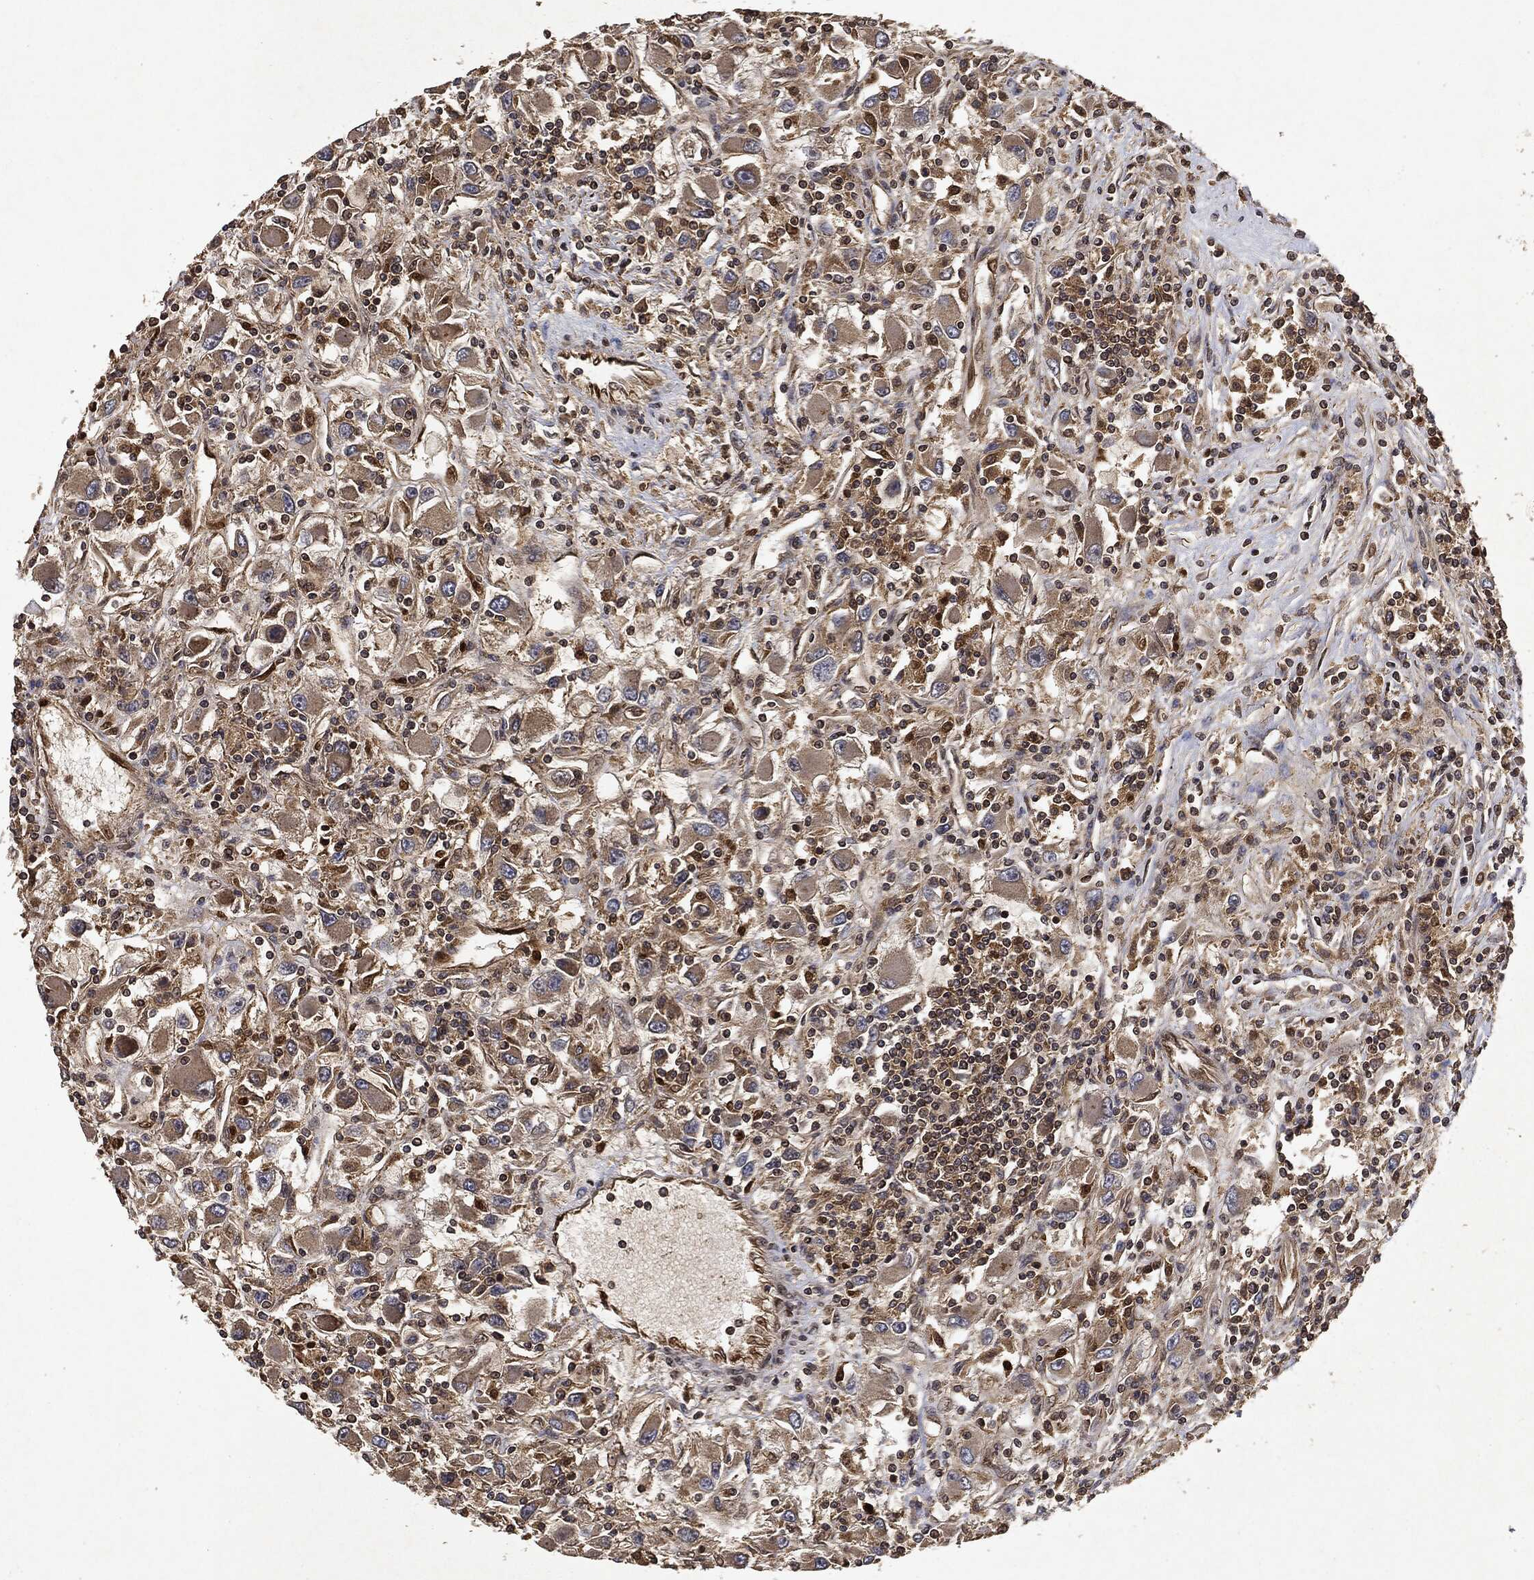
{"staining": {"intensity": "weak", "quantity": ">75%", "location": "cytoplasmic/membranous"}, "tissue": "renal cancer", "cell_type": "Tumor cells", "image_type": "cancer", "snomed": [{"axis": "morphology", "description": "Adenocarcinoma, NOS"}, {"axis": "topography", "description": "Kidney"}], "caption": "Protein staining shows weak cytoplasmic/membranous staining in about >75% of tumor cells in renal cancer (adenocarcinoma). The protein is shown in brown color, while the nuclei are stained blue.", "gene": "ZNF226", "patient": {"sex": "female", "age": 67}}